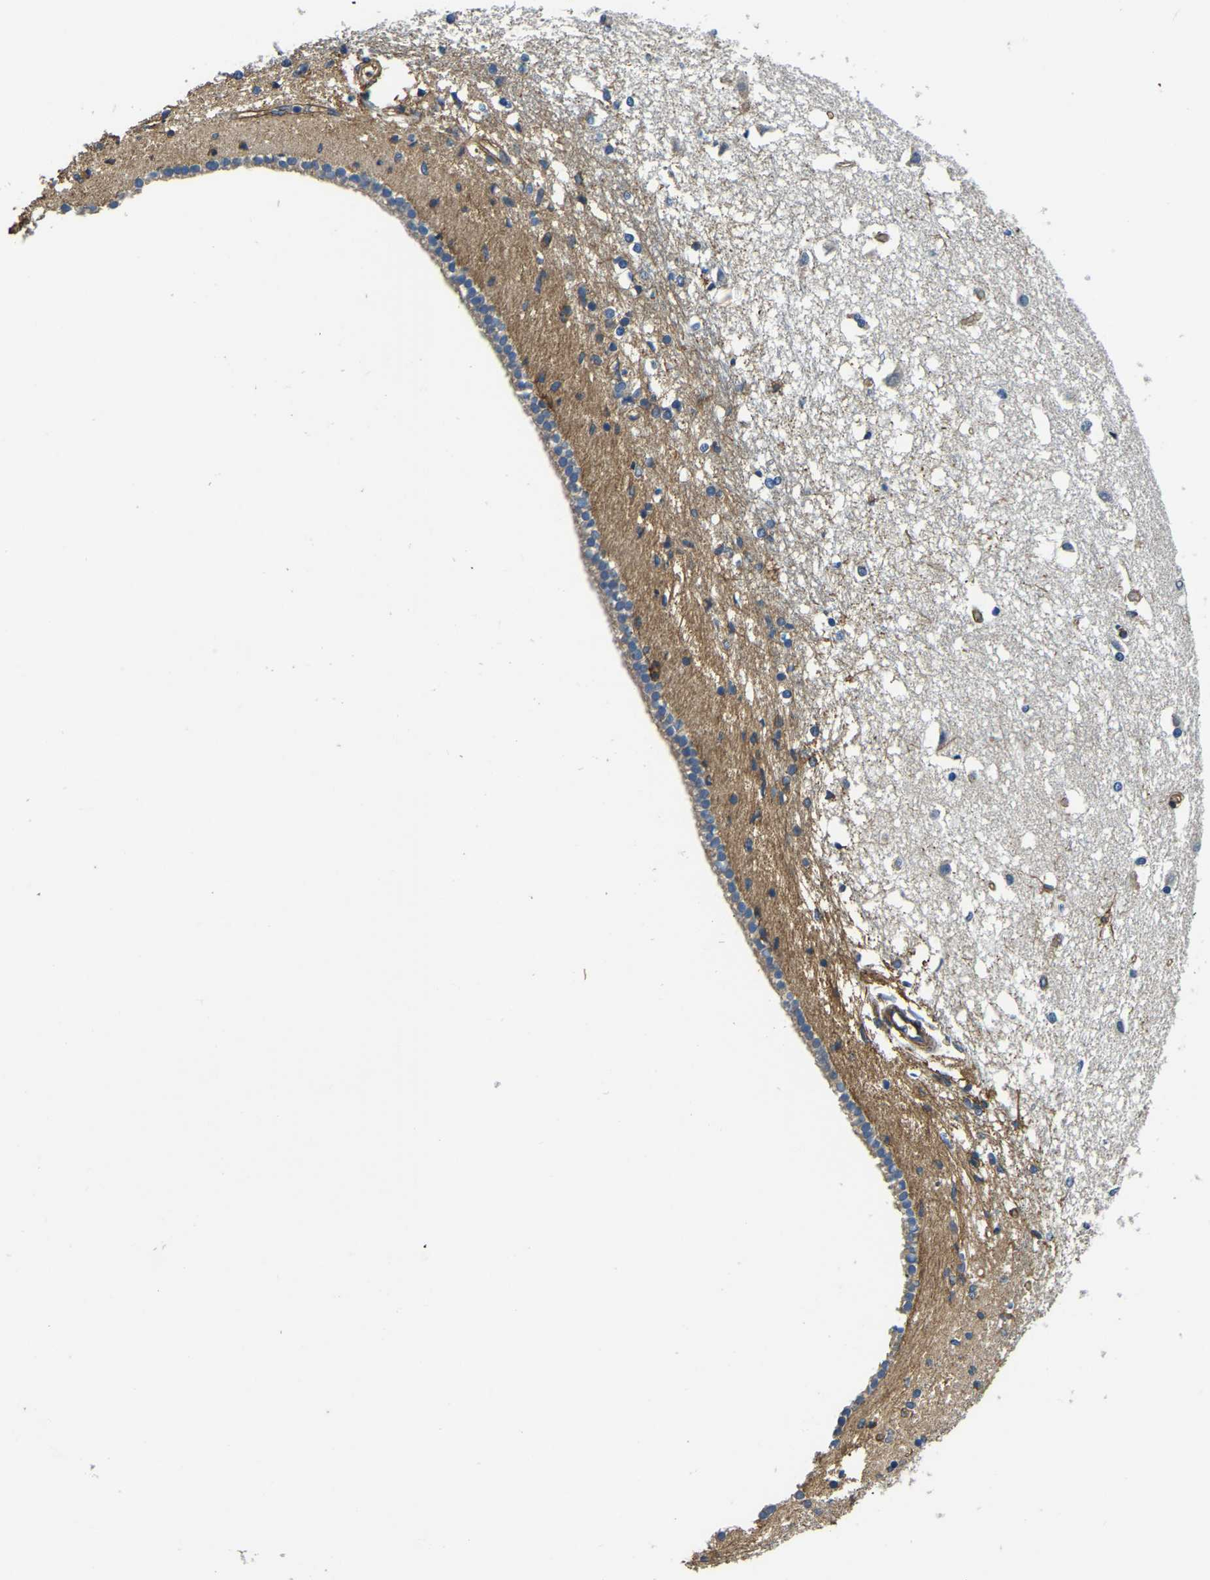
{"staining": {"intensity": "moderate", "quantity": "<25%", "location": "cytoplasmic/membranous"}, "tissue": "caudate", "cell_type": "Glial cells", "image_type": "normal", "snomed": [{"axis": "morphology", "description": "Normal tissue, NOS"}, {"axis": "topography", "description": "Lateral ventricle wall"}], "caption": "Unremarkable caudate demonstrates moderate cytoplasmic/membranous staining in approximately <25% of glial cells (DAB IHC with brightfield microscopy, high magnification)..", "gene": "RNF39", "patient": {"sex": "male", "age": 45}}